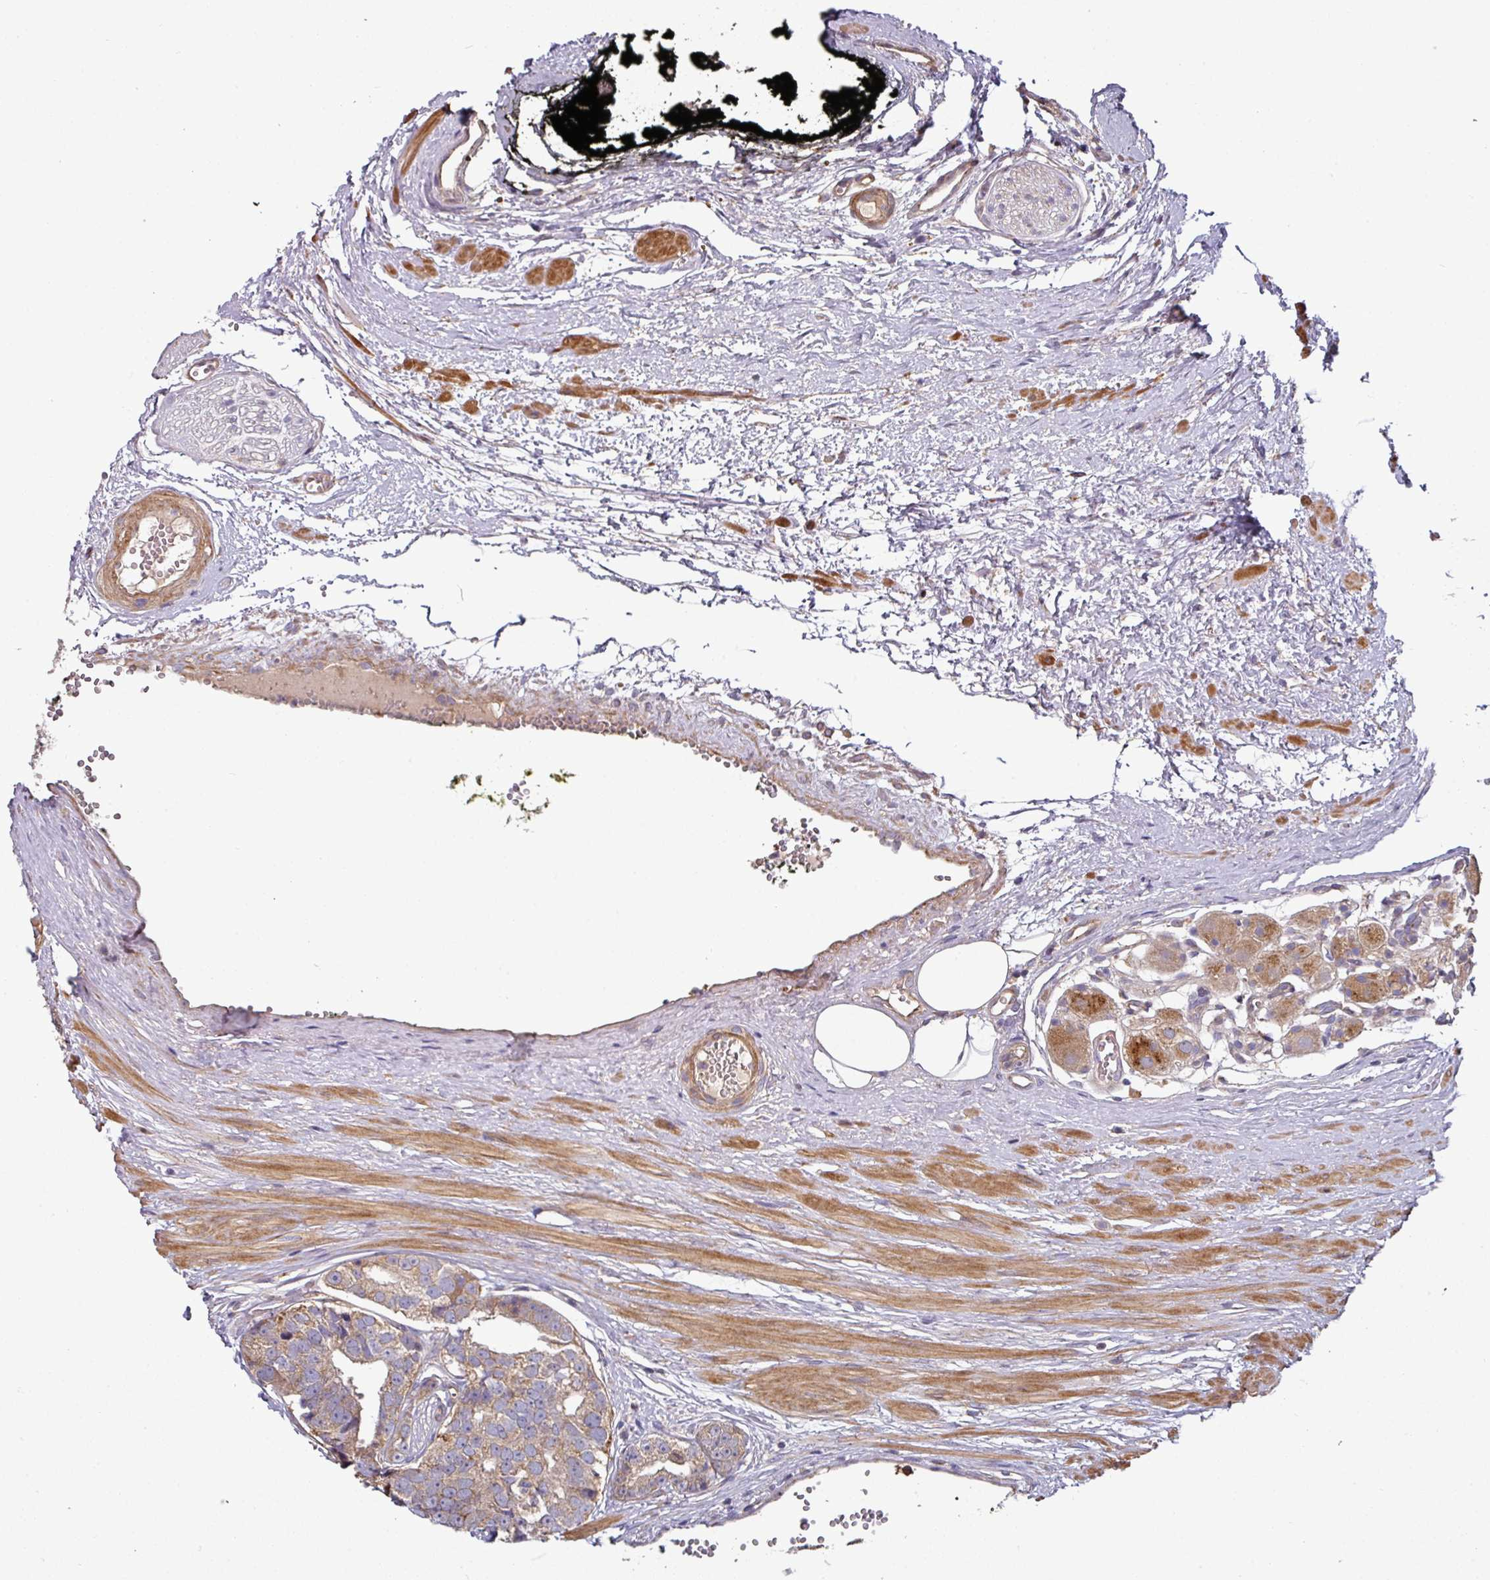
{"staining": {"intensity": "moderate", "quantity": ">75%", "location": "cytoplasmic/membranous"}, "tissue": "prostate cancer", "cell_type": "Tumor cells", "image_type": "cancer", "snomed": [{"axis": "morphology", "description": "Adenocarcinoma, High grade"}, {"axis": "topography", "description": "Prostate"}], "caption": "There is medium levels of moderate cytoplasmic/membranous staining in tumor cells of prostate adenocarcinoma (high-grade), as demonstrated by immunohistochemical staining (brown color).", "gene": "SIK1", "patient": {"sex": "male", "age": 71}}